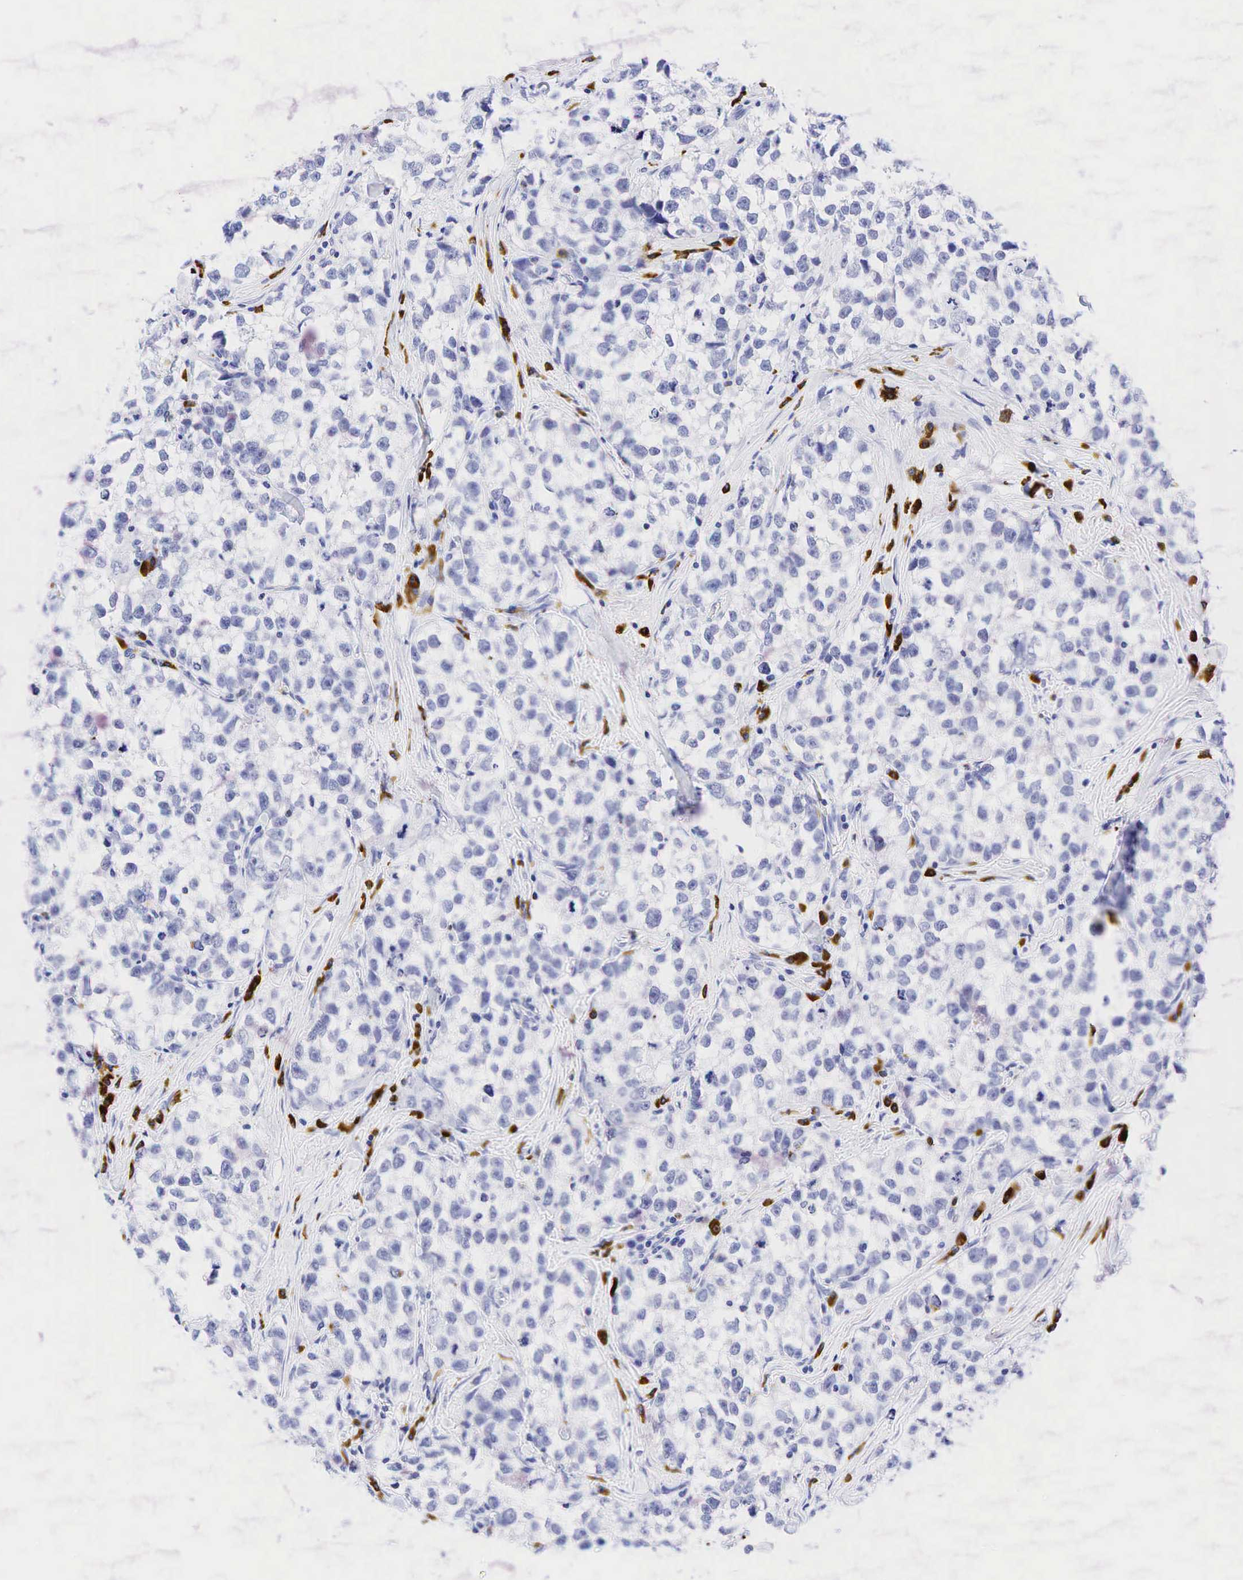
{"staining": {"intensity": "negative", "quantity": "none", "location": "none"}, "tissue": "testis cancer", "cell_type": "Tumor cells", "image_type": "cancer", "snomed": [{"axis": "morphology", "description": "Seminoma, NOS"}, {"axis": "morphology", "description": "Carcinoma, Embryonal, NOS"}, {"axis": "topography", "description": "Testis"}], "caption": "Testis seminoma was stained to show a protein in brown. There is no significant staining in tumor cells.", "gene": "CD79A", "patient": {"sex": "male", "age": 30}}